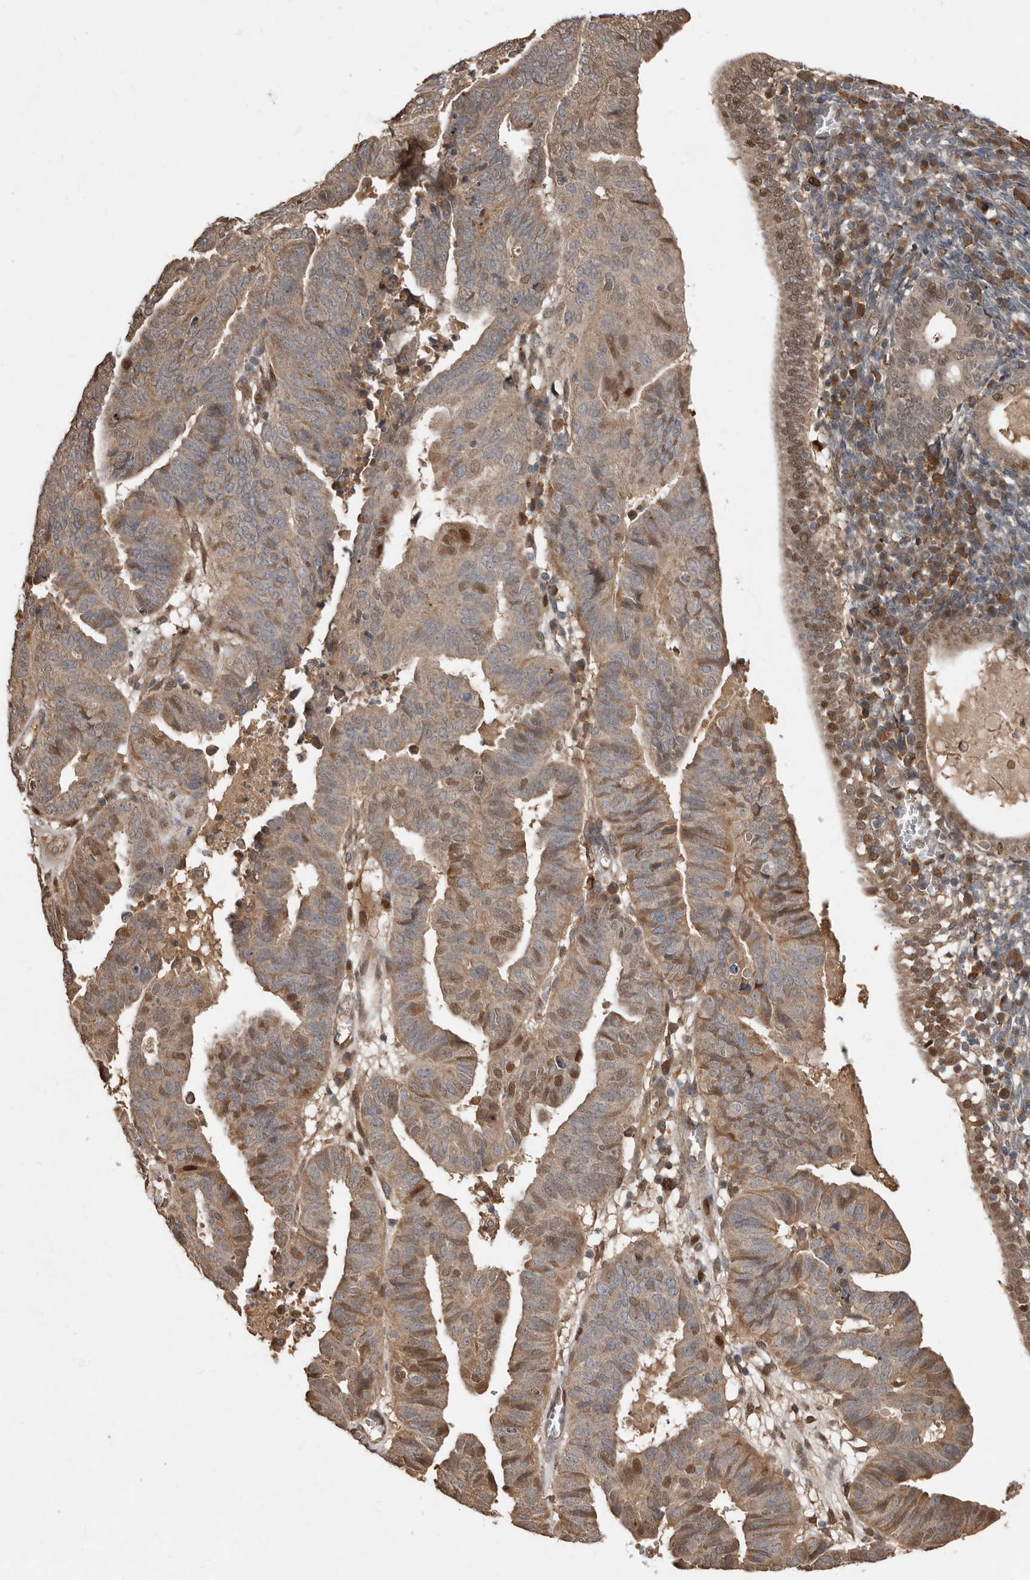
{"staining": {"intensity": "moderate", "quantity": ">75%", "location": "cytoplasmic/membranous,nuclear"}, "tissue": "endometrial cancer", "cell_type": "Tumor cells", "image_type": "cancer", "snomed": [{"axis": "morphology", "description": "Adenocarcinoma, NOS"}, {"axis": "topography", "description": "Uterus"}], "caption": "Immunohistochemistry (IHC) micrograph of neoplastic tissue: endometrial cancer (adenocarcinoma) stained using immunohistochemistry (IHC) reveals medium levels of moderate protein expression localized specifically in the cytoplasmic/membranous and nuclear of tumor cells, appearing as a cytoplasmic/membranous and nuclear brown color.", "gene": "KIF26B", "patient": {"sex": "female", "age": 77}}